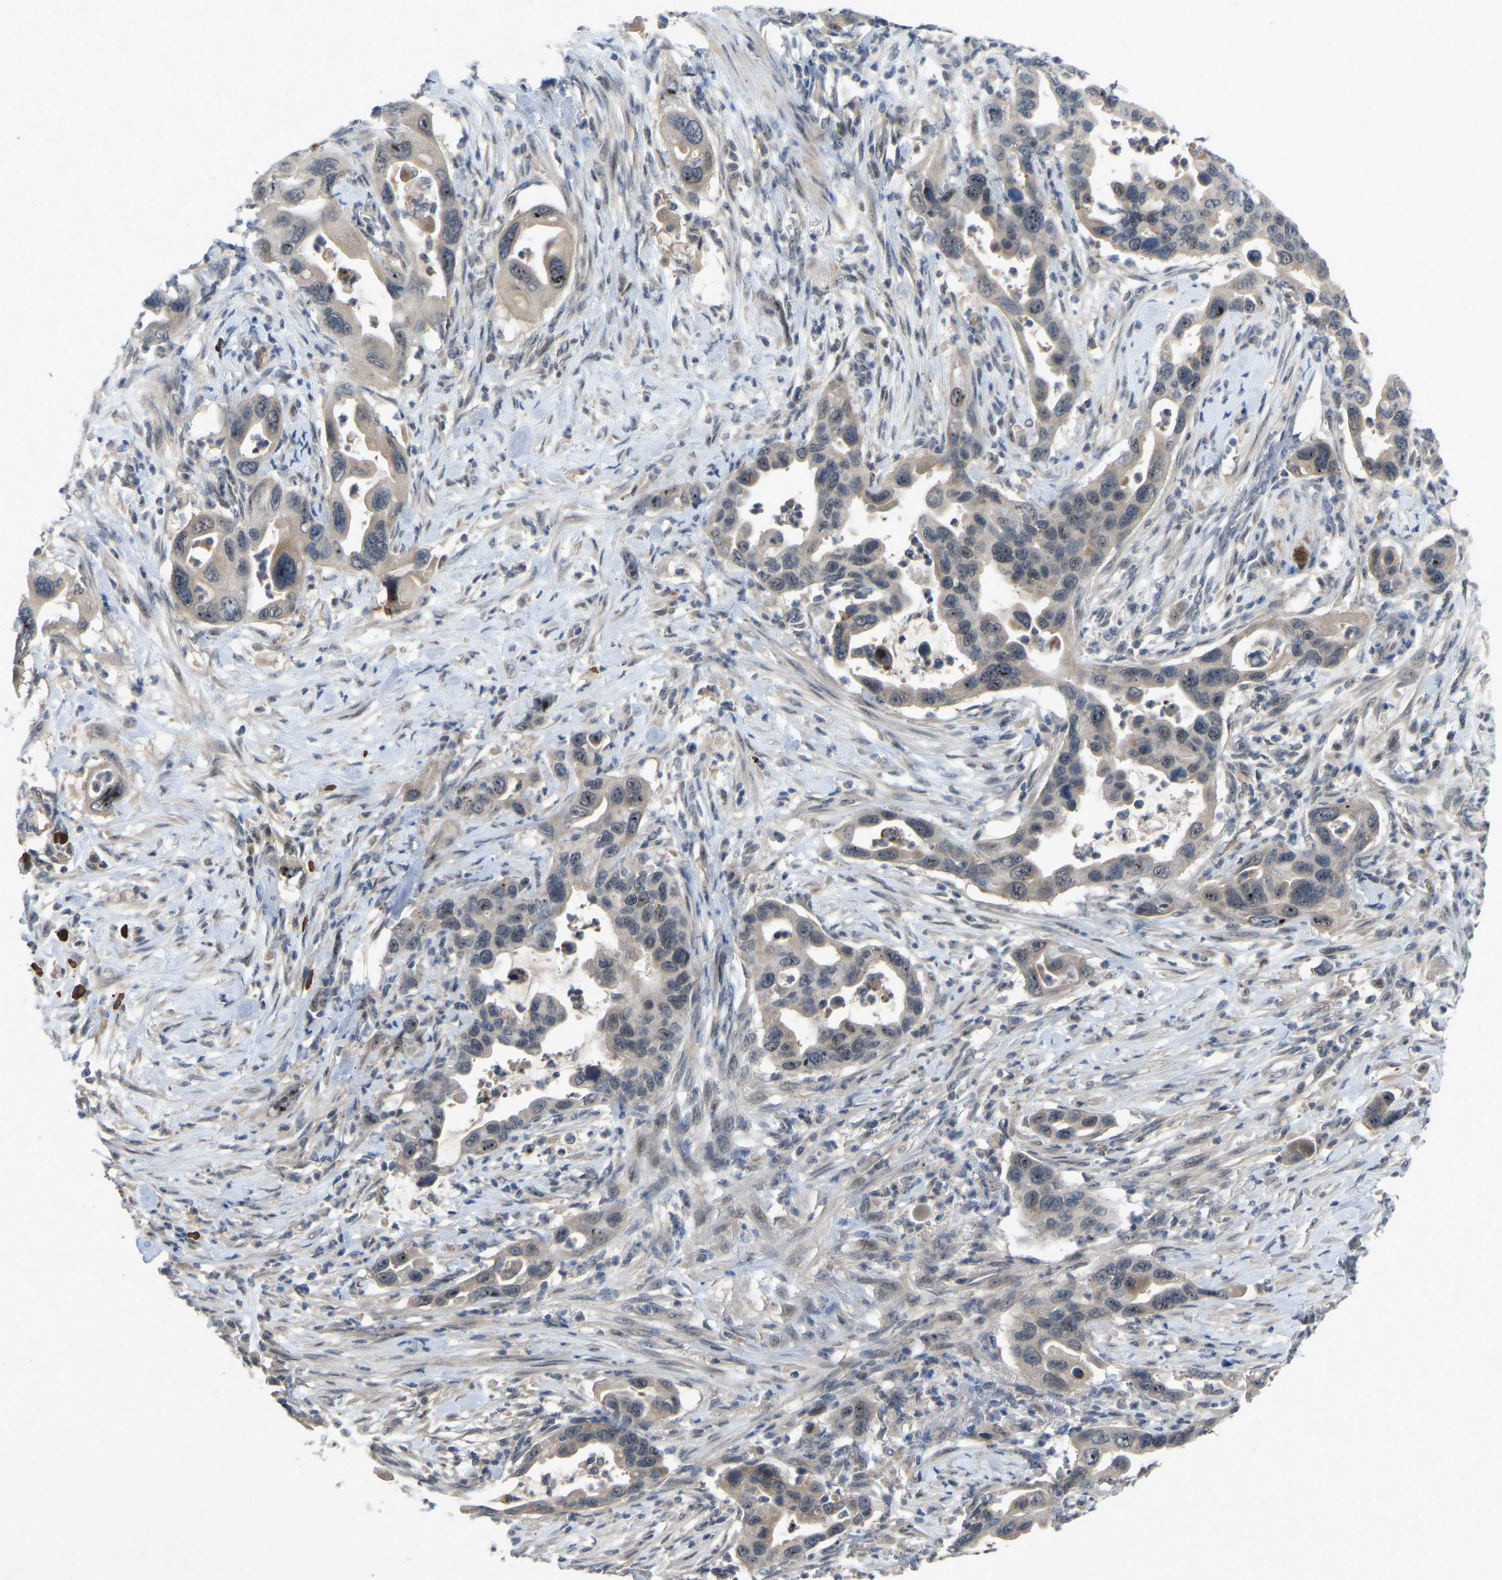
{"staining": {"intensity": "negative", "quantity": "none", "location": "none"}, "tissue": "pancreatic cancer", "cell_type": "Tumor cells", "image_type": "cancer", "snomed": [{"axis": "morphology", "description": "Adenocarcinoma, NOS"}, {"axis": "topography", "description": "Pancreas"}], "caption": "IHC micrograph of pancreatic adenocarcinoma stained for a protein (brown), which reveals no positivity in tumor cells.", "gene": "FHIT", "patient": {"sex": "female", "age": 70}}